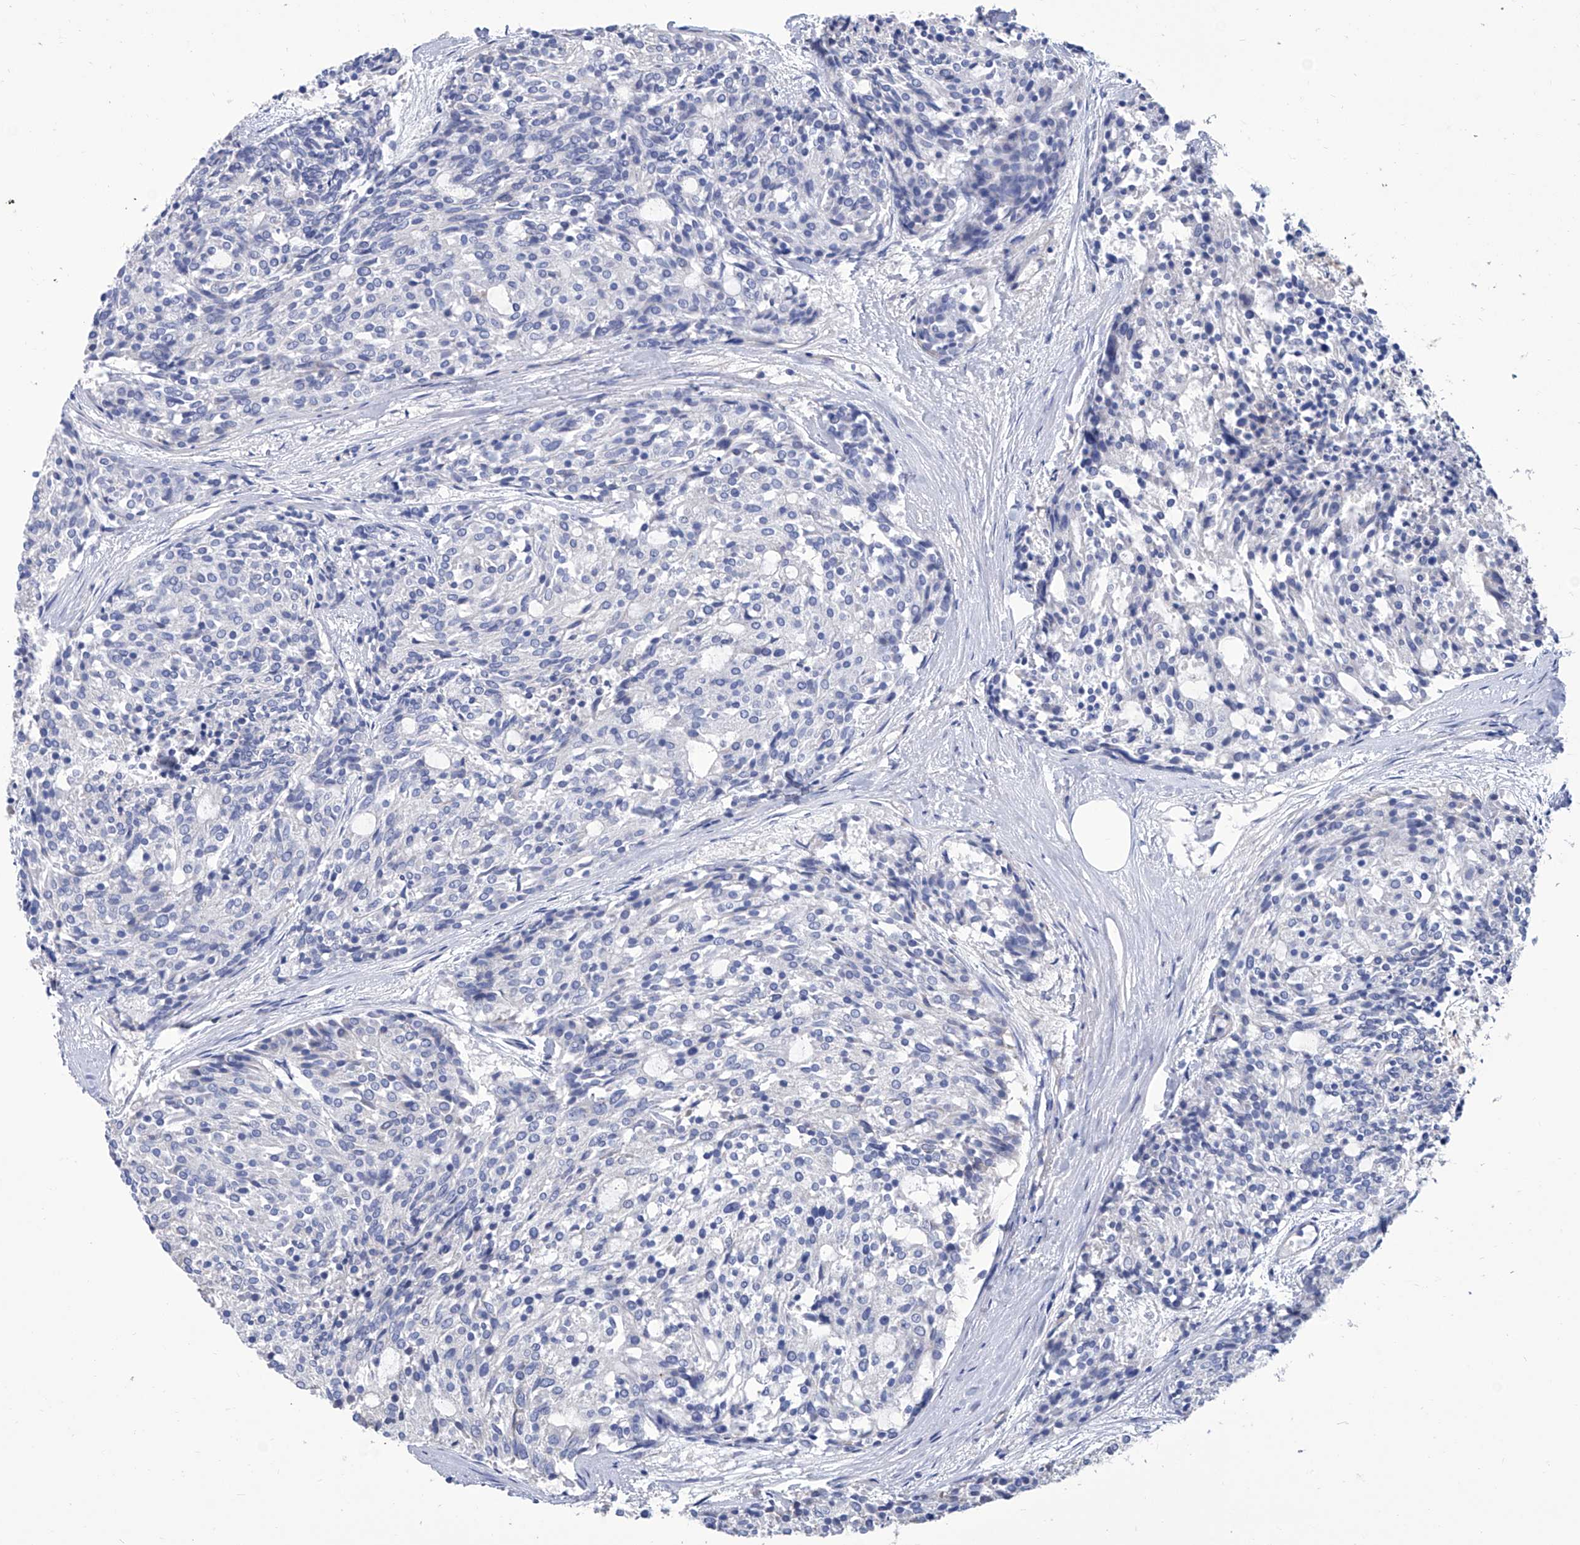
{"staining": {"intensity": "negative", "quantity": "none", "location": "none"}, "tissue": "carcinoid", "cell_type": "Tumor cells", "image_type": "cancer", "snomed": [{"axis": "morphology", "description": "Carcinoid, malignant, NOS"}, {"axis": "topography", "description": "Pancreas"}], "caption": "This is an immunohistochemistry histopathology image of human carcinoid. There is no expression in tumor cells.", "gene": "SMS", "patient": {"sex": "female", "age": 54}}